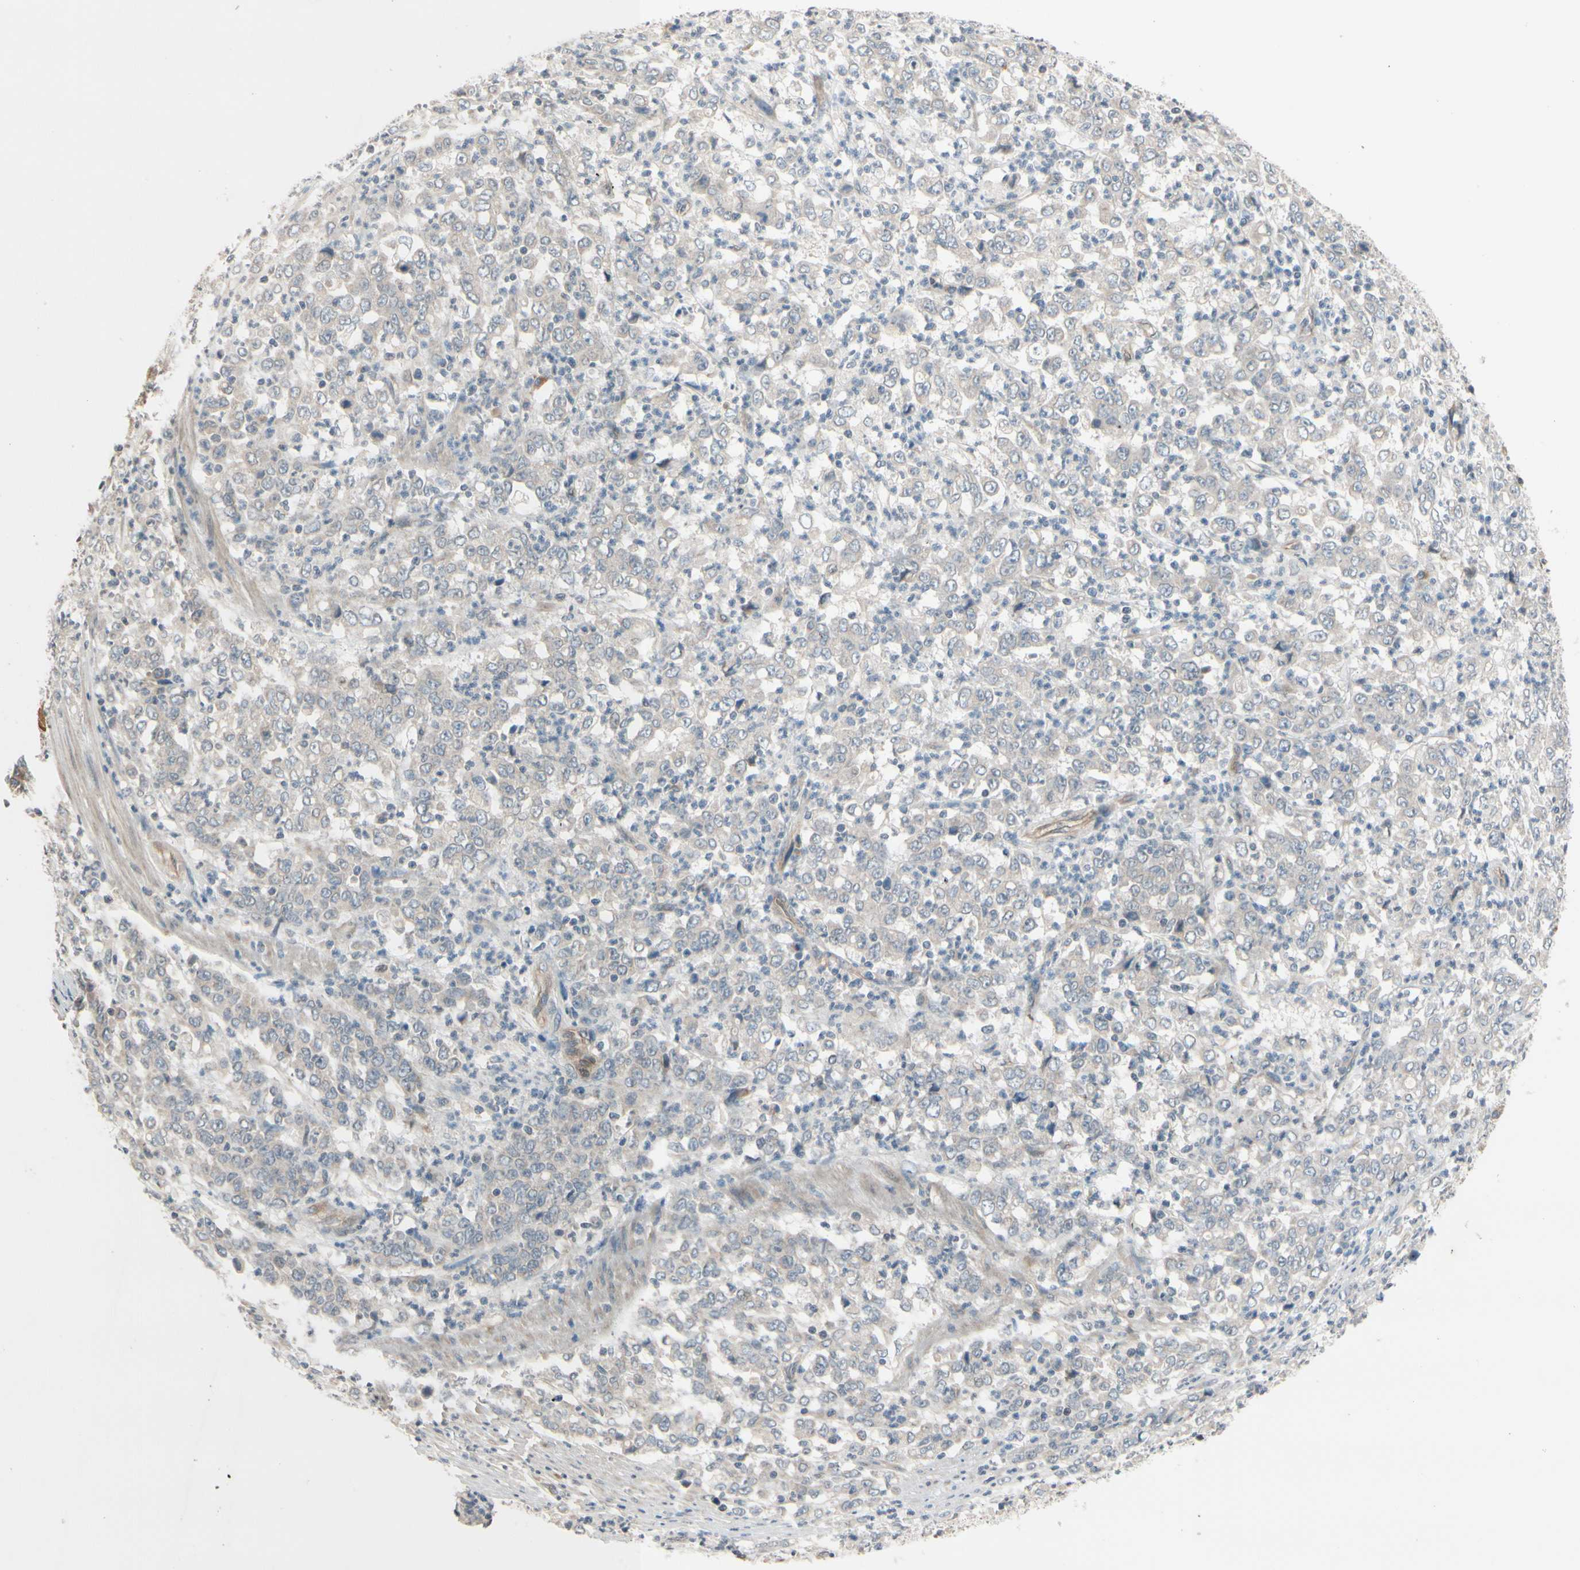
{"staining": {"intensity": "weak", "quantity": "25%-75%", "location": "cytoplasmic/membranous"}, "tissue": "stomach cancer", "cell_type": "Tumor cells", "image_type": "cancer", "snomed": [{"axis": "morphology", "description": "Adenocarcinoma, NOS"}, {"axis": "topography", "description": "Stomach, lower"}], "caption": "Immunohistochemical staining of human adenocarcinoma (stomach) demonstrates weak cytoplasmic/membranous protein positivity in about 25%-75% of tumor cells. (DAB IHC, brown staining for protein, blue staining for nuclei).", "gene": "FGF10", "patient": {"sex": "female", "age": 71}}